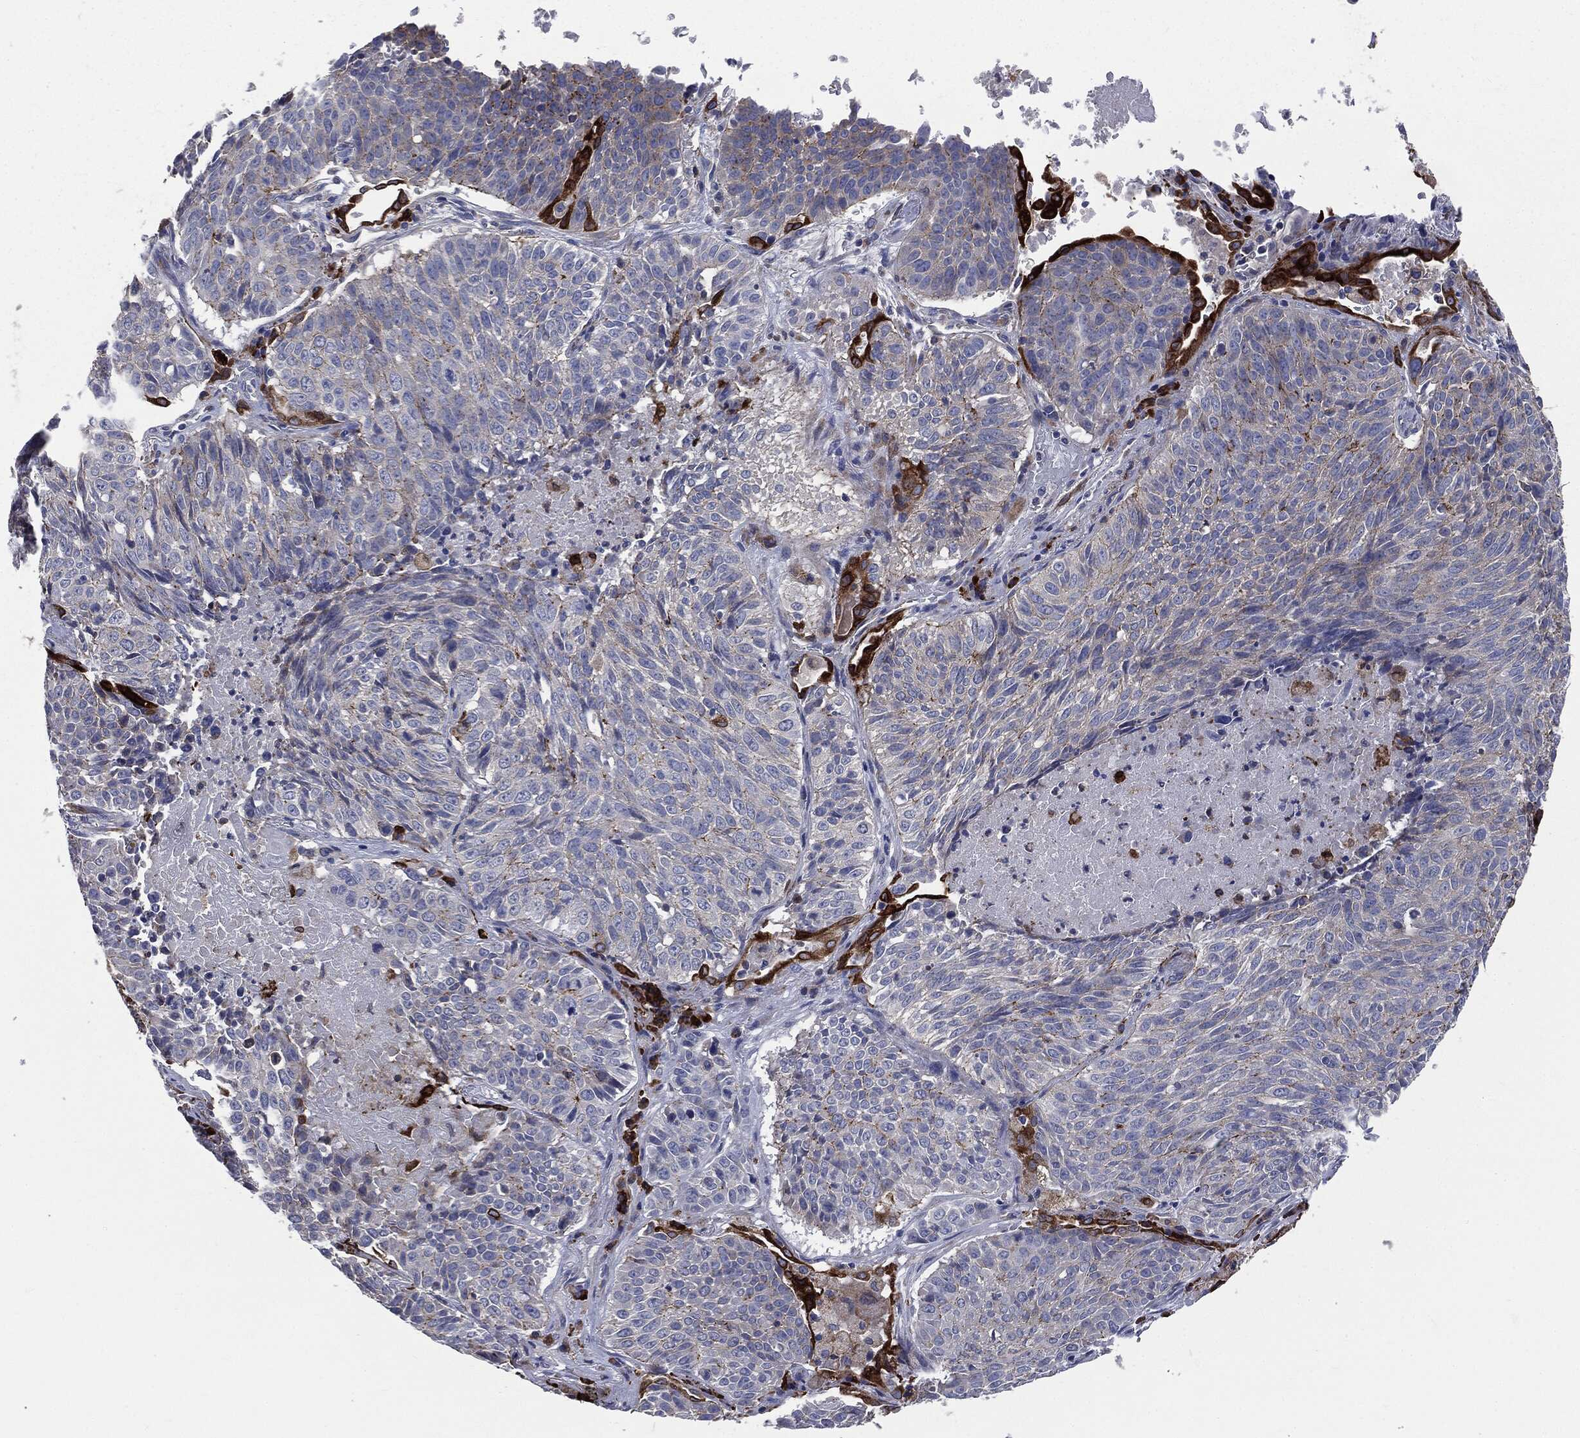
{"staining": {"intensity": "moderate", "quantity": "<25%", "location": "cytoplasmic/membranous"}, "tissue": "lung cancer", "cell_type": "Tumor cells", "image_type": "cancer", "snomed": [{"axis": "morphology", "description": "Squamous cell carcinoma, NOS"}, {"axis": "topography", "description": "Lung"}], "caption": "Lung squamous cell carcinoma tissue shows moderate cytoplasmic/membranous positivity in about <25% of tumor cells, visualized by immunohistochemistry.", "gene": "PTGS2", "patient": {"sex": "male", "age": 64}}